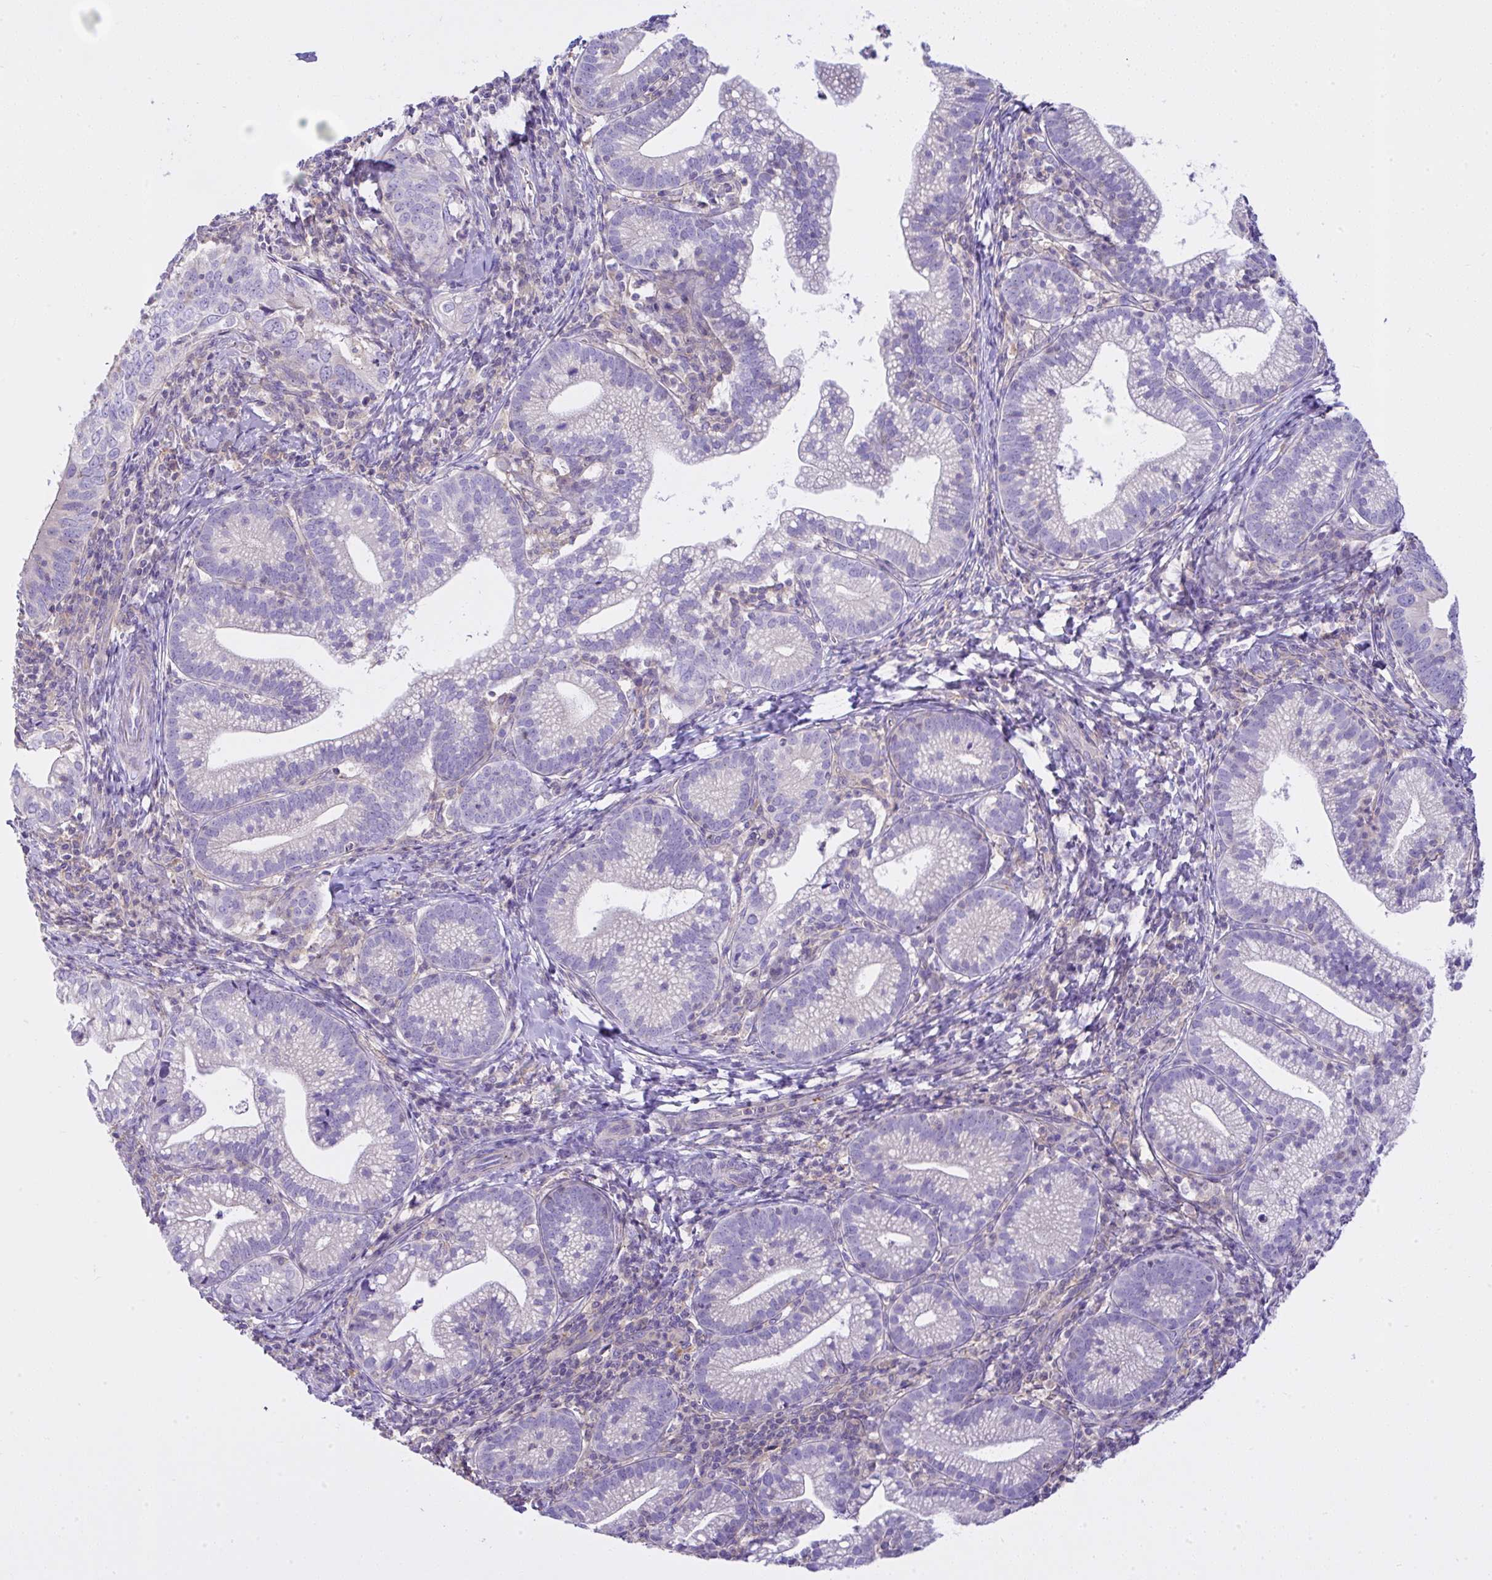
{"staining": {"intensity": "negative", "quantity": "none", "location": "none"}, "tissue": "cervical cancer", "cell_type": "Tumor cells", "image_type": "cancer", "snomed": [{"axis": "morphology", "description": "Normal tissue, NOS"}, {"axis": "morphology", "description": "Adenocarcinoma, NOS"}, {"axis": "topography", "description": "Cervix"}], "caption": "DAB (3,3'-diaminobenzidine) immunohistochemical staining of human cervical adenocarcinoma displays no significant positivity in tumor cells.", "gene": "CCDC142", "patient": {"sex": "female", "age": 44}}